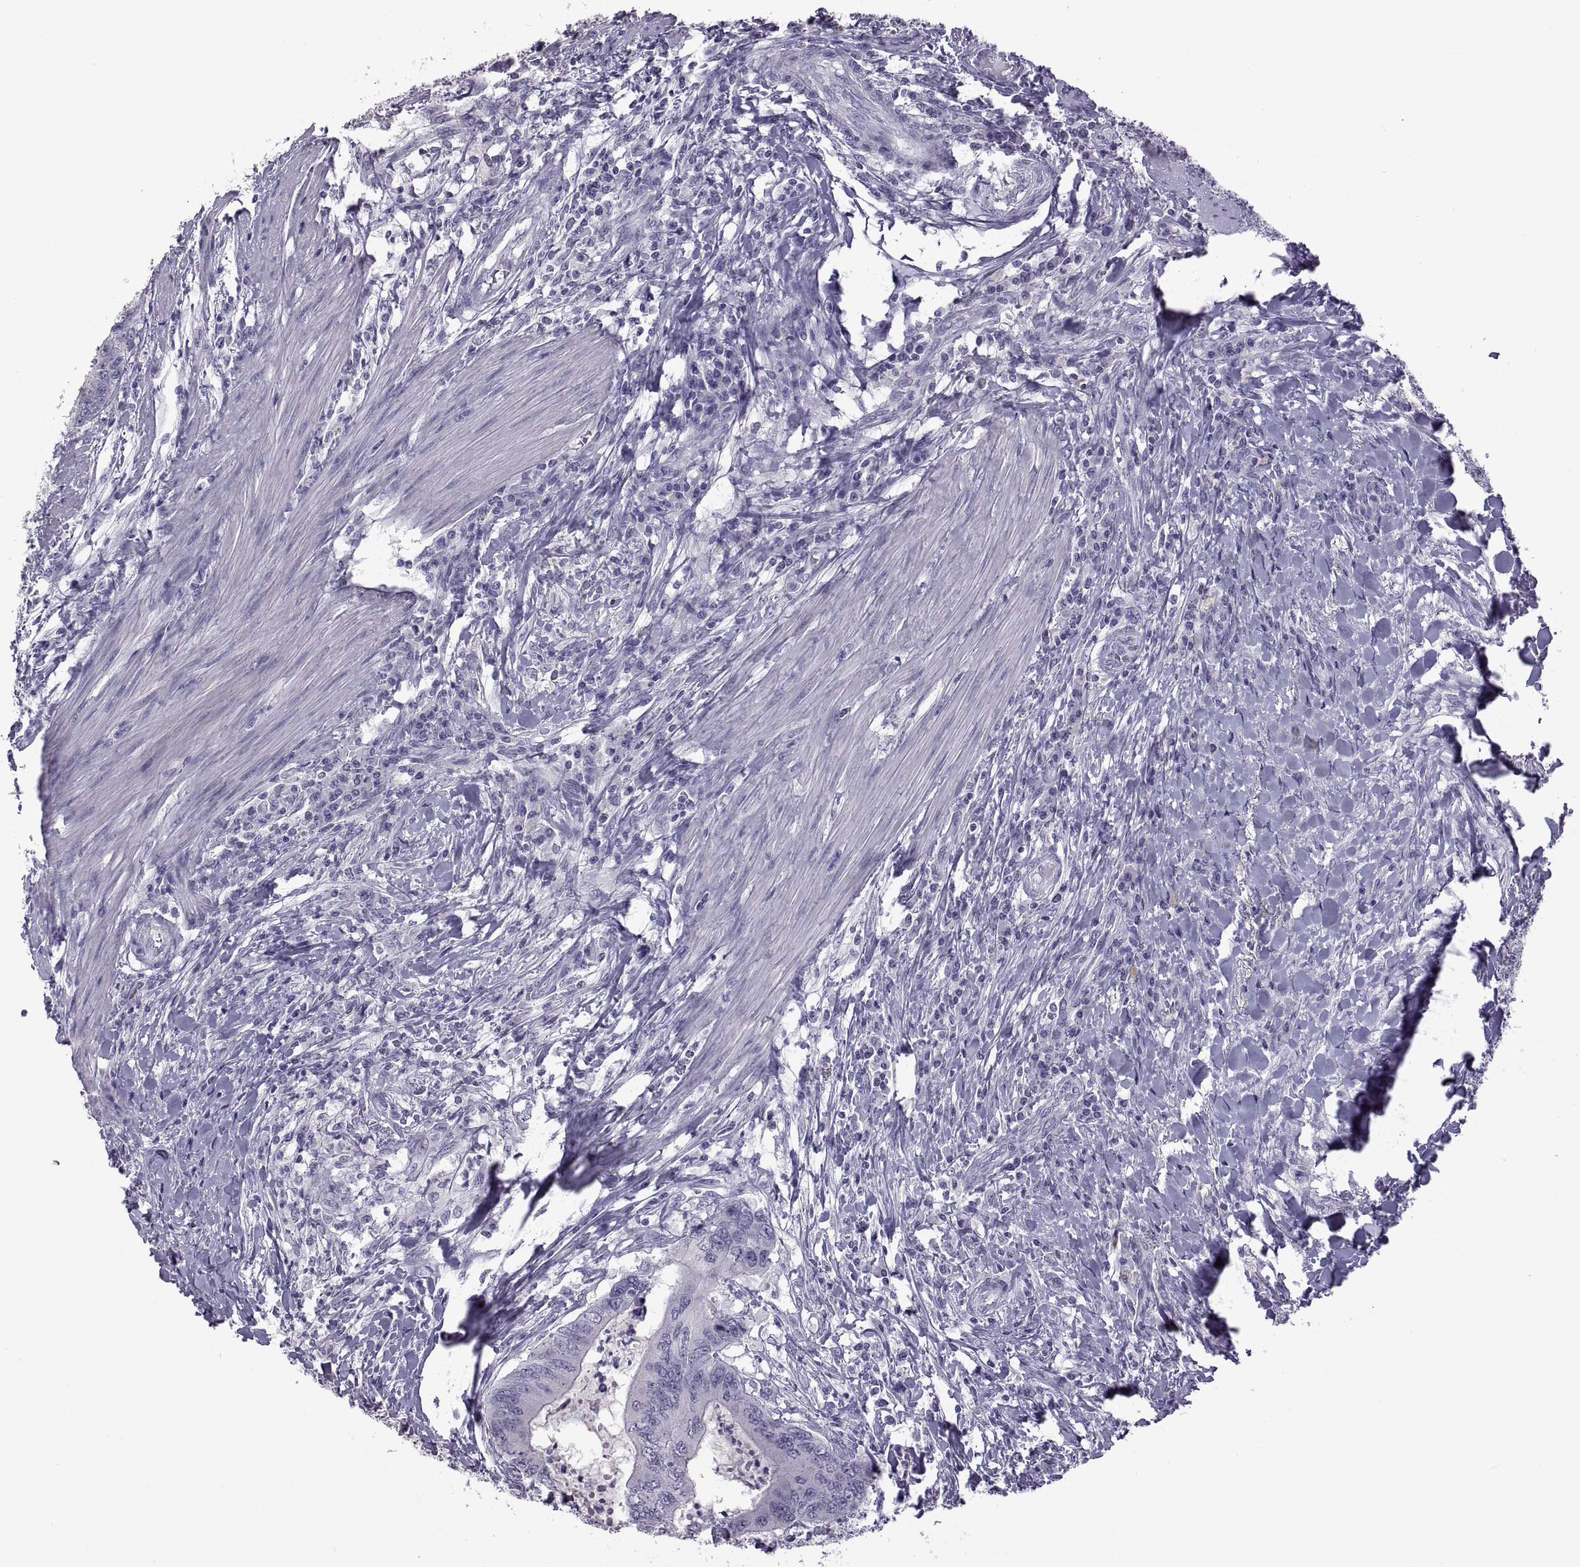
{"staining": {"intensity": "negative", "quantity": "none", "location": "none"}, "tissue": "colorectal cancer", "cell_type": "Tumor cells", "image_type": "cancer", "snomed": [{"axis": "morphology", "description": "Adenocarcinoma, NOS"}, {"axis": "topography", "description": "Colon"}], "caption": "Colorectal cancer (adenocarcinoma) was stained to show a protein in brown. There is no significant positivity in tumor cells.", "gene": "RDM1", "patient": {"sex": "male", "age": 53}}